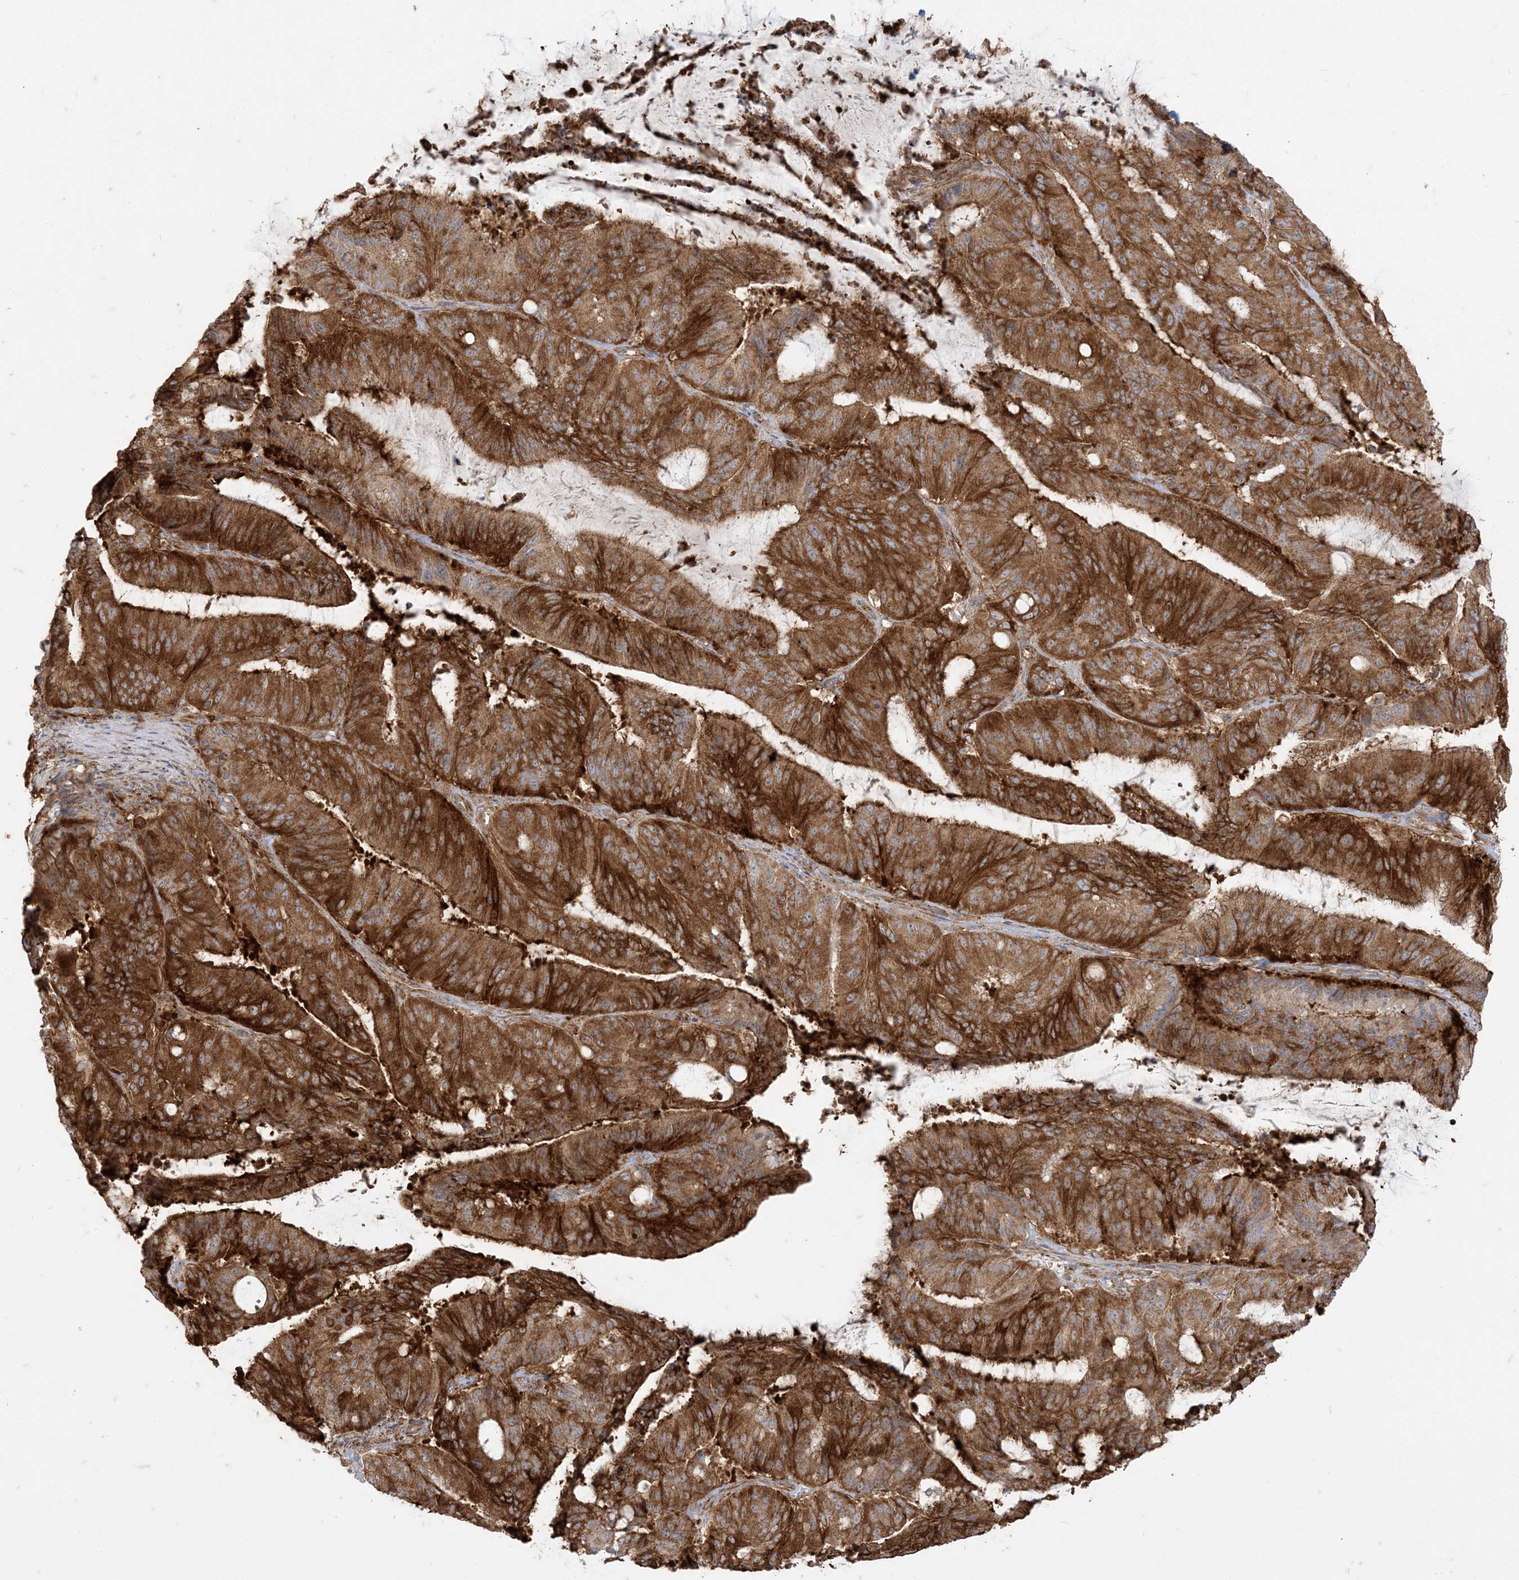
{"staining": {"intensity": "strong", "quantity": ">75%", "location": "cytoplasmic/membranous"}, "tissue": "liver cancer", "cell_type": "Tumor cells", "image_type": "cancer", "snomed": [{"axis": "morphology", "description": "Normal tissue, NOS"}, {"axis": "morphology", "description": "Cholangiocarcinoma"}, {"axis": "topography", "description": "Liver"}, {"axis": "topography", "description": "Peripheral nerve tissue"}], "caption": "DAB (3,3'-diaminobenzidine) immunohistochemical staining of human liver cholangiocarcinoma reveals strong cytoplasmic/membranous protein staining in about >75% of tumor cells.", "gene": "DERL3", "patient": {"sex": "female", "age": 73}}